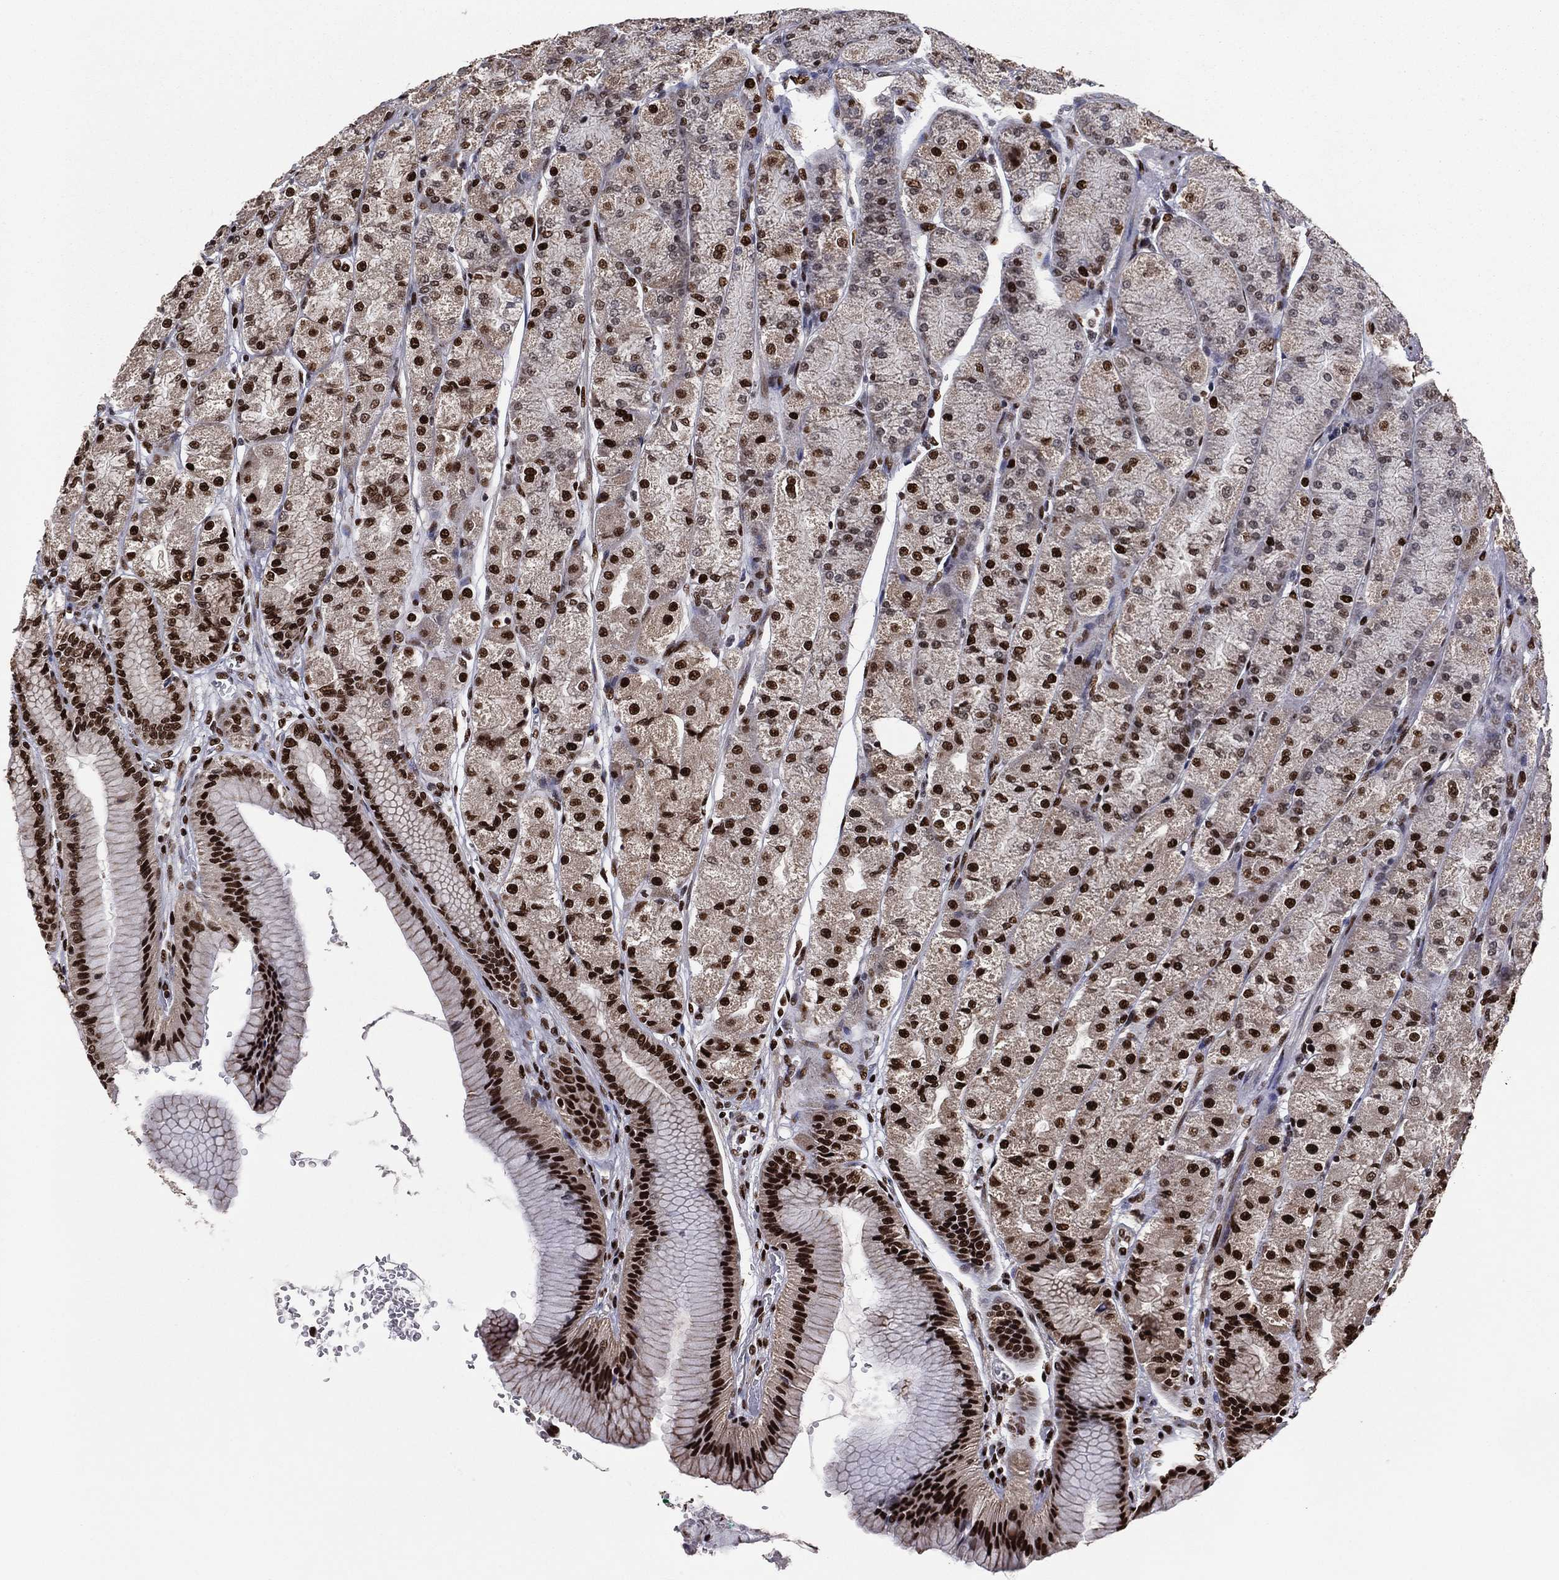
{"staining": {"intensity": "strong", "quantity": "25%-75%", "location": "nuclear"}, "tissue": "stomach", "cell_type": "Glandular cells", "image_type": "normal", "snomed": [{"axis": "morphology", "description": "Normal tissue, NOS"}, {"axis": "morphology", "description": "Adenocarcinoma, NOS"}, {"axis": "morphology", "description": "Adenocarcinoma, High grade"}, {"axis": "topography", "description": "Stomach, upper"}, {"axis": "topography", "description": "Stomach"}], "caption": "Stomach stained with IHC shows strong nuclear positivity in about 25%-75% of glandular cells.", "gene": "TP53BP1", "patient": {"sex": "female", "age": 65}}